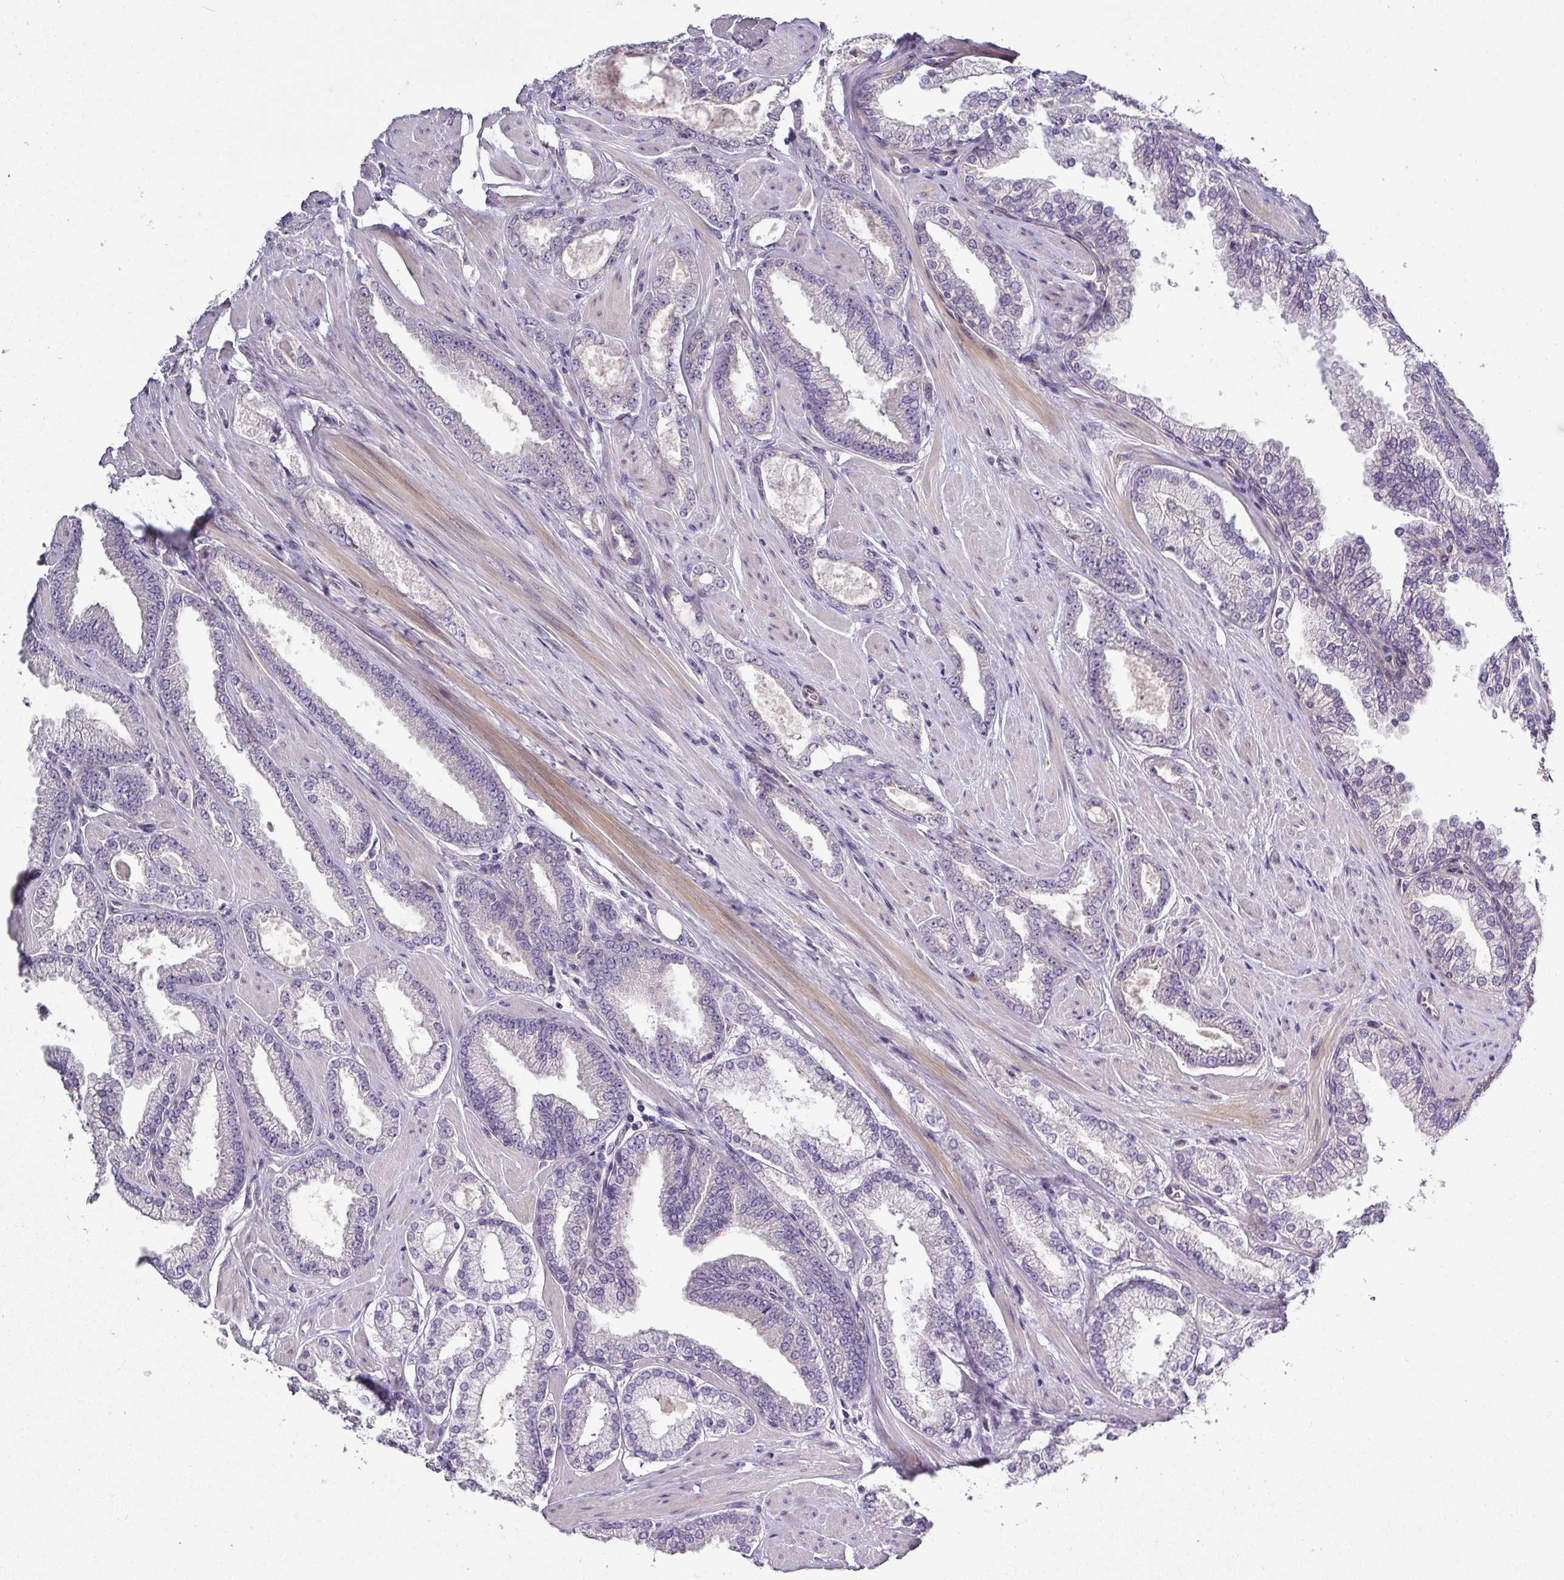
{"staining": {"intensity": "negative", "quantity": "none", "location": "none"}, "tissue": "prostate cancer", "cell_type": "Tumor cells", "image_type": "cancer", "snomed": [{"axis": "morphology", "description": "Adenocarcinoma, Low grade"}, {"axis": "topography", "description": "Prostate"}], "caption": "IHC micrograph of neoplastic tissue: prostate cancer (adenocarcinoma (low-grade)) stained with DAB (3,3'-diaminobenzidine) exhibits no significant protein expression in tumor cells.", "gene": "ATP6V1F", "patient": {"sex": "male", "age": 42}}